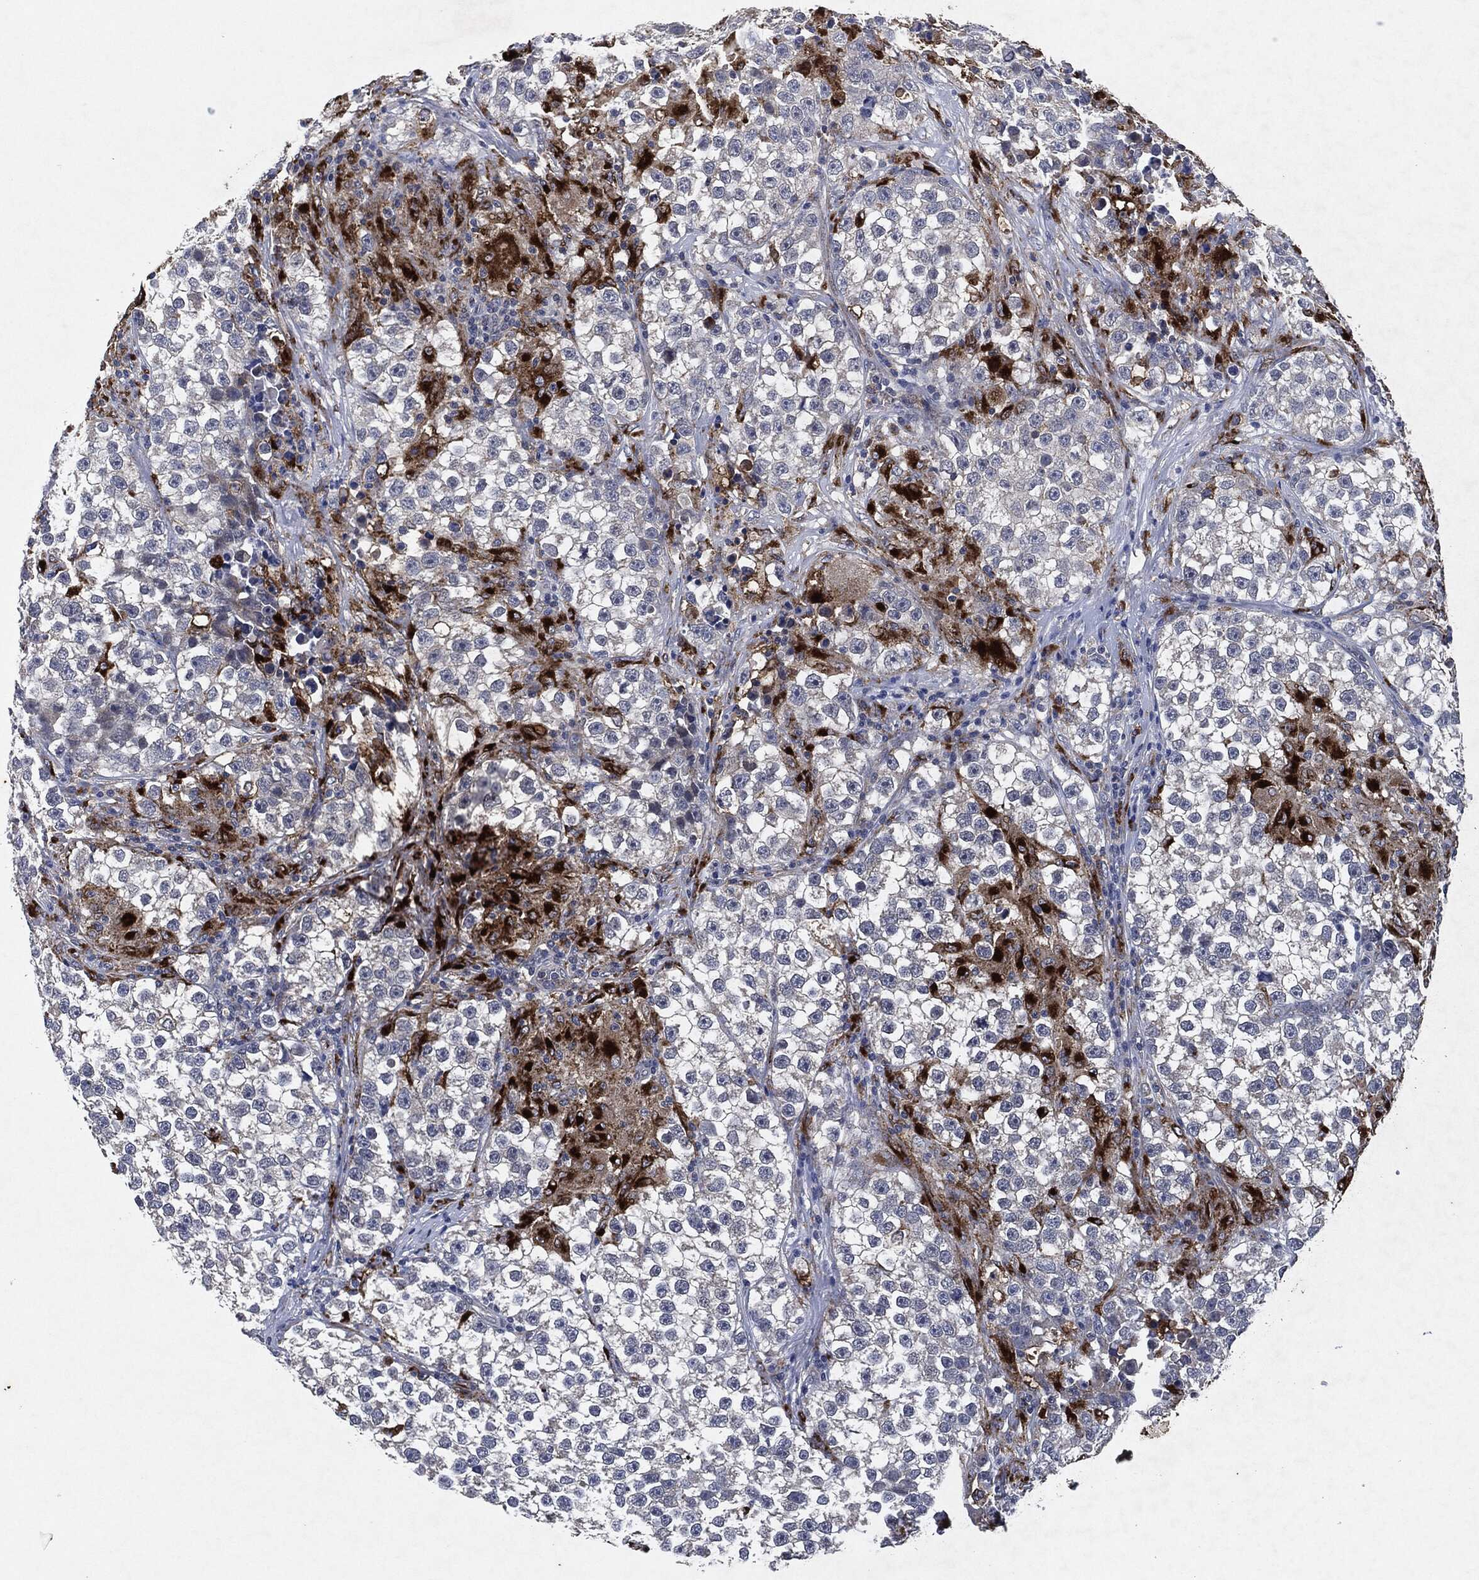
{"staining": {"intensity": "negative", "quantity": "none", "location": "none"}, "tissue": "testis cancer", "cell_type": "Tumor cells", "image_type": "cancer", "snomed": [{"axis": "morphology", "description": "Seminoma, NOS"}, {"axis": "topography", "description": "Testis"}], "caption": "IHC histopathology image of testis seminoma stained for a protein (brown), which reveals no expression in tumor cells.", "gene": "SLC31A2", "patient": {"sex": "male", "age": 46}}